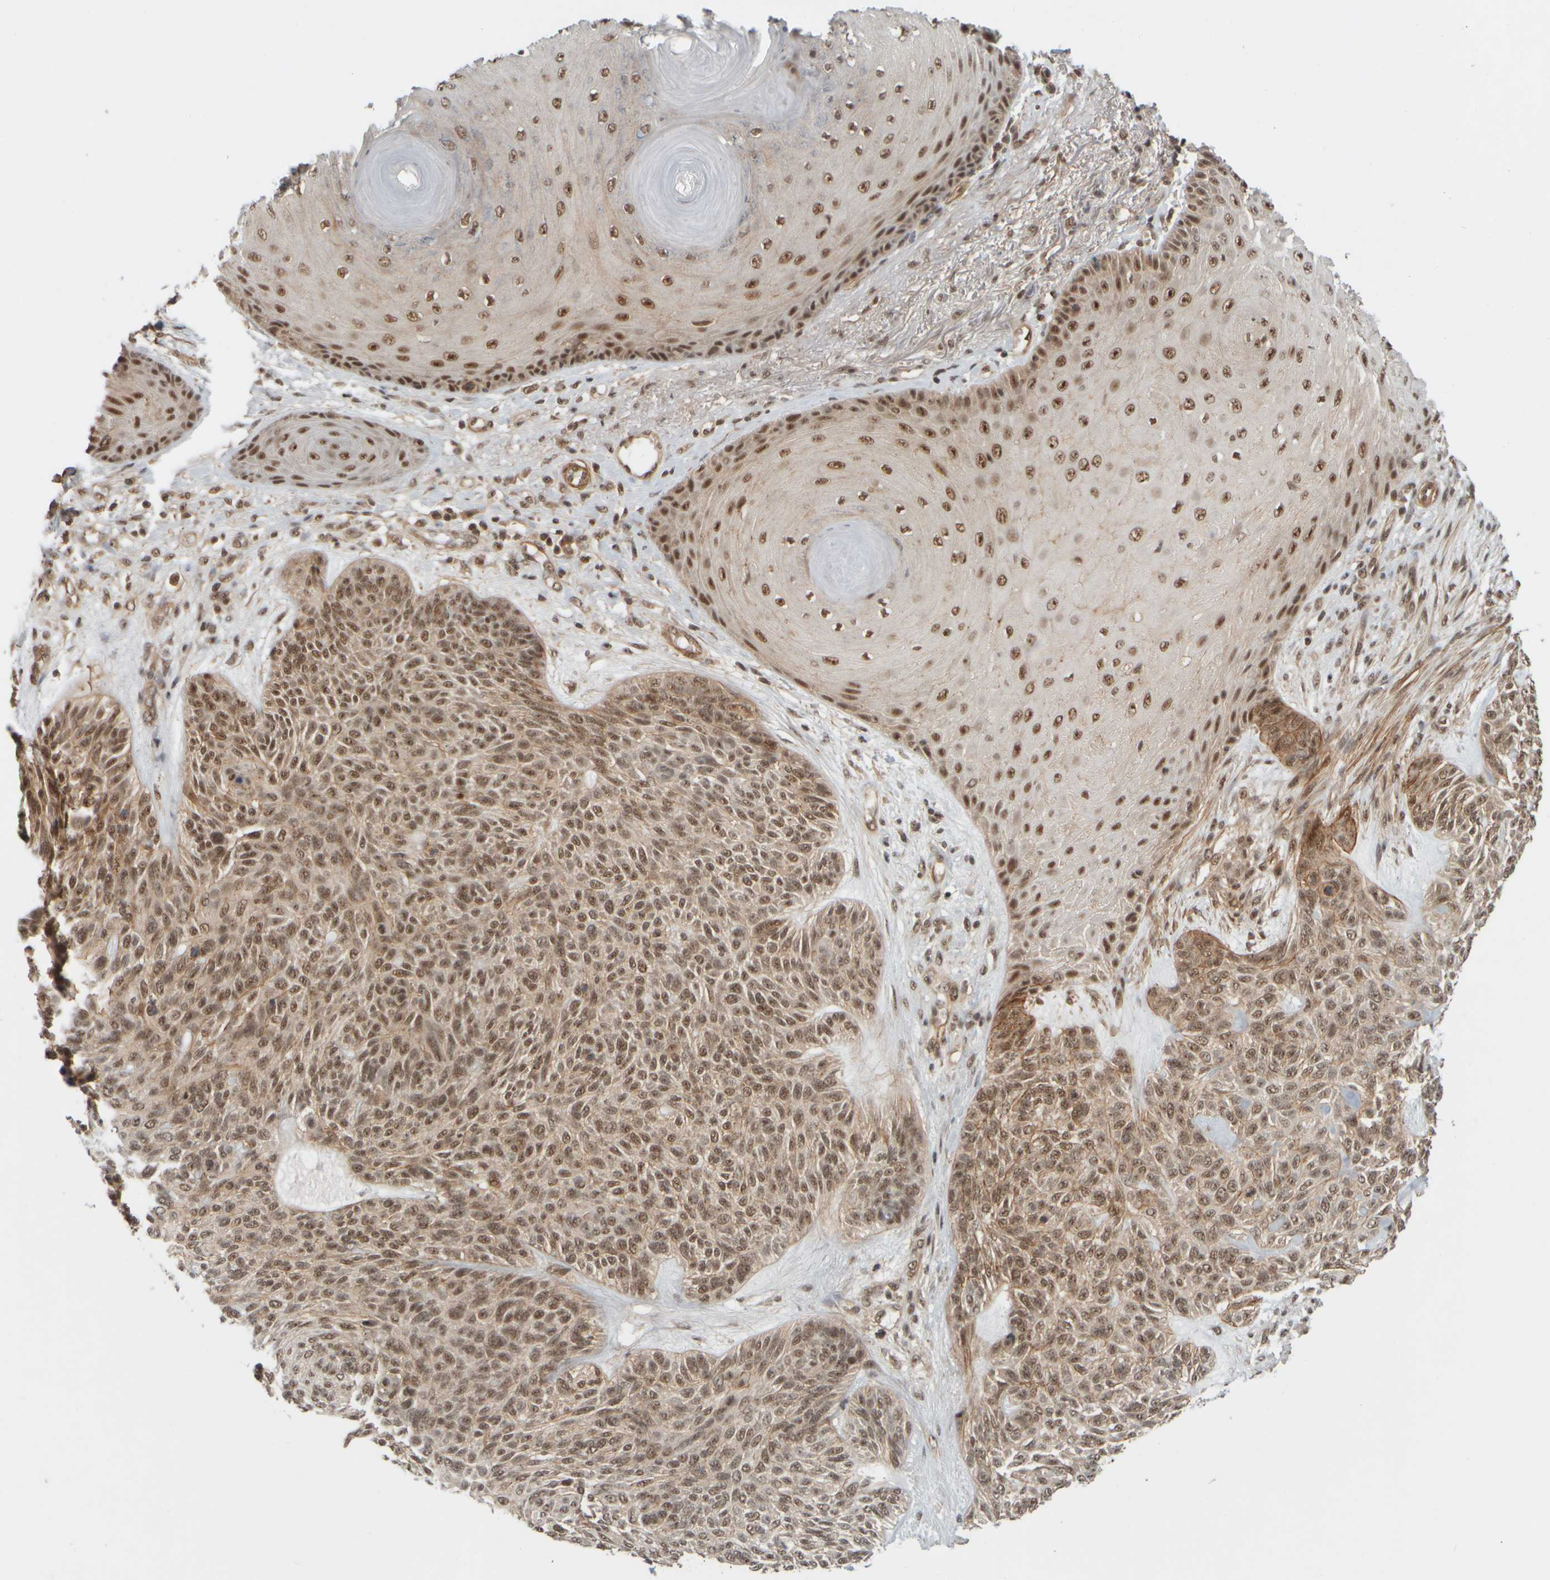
{"staining": {"intensity": "weak", "quantity": ">75%", "location": "nuclear"}, "tissue": "skin cancer", "cell_type": "Tumor cells", "image_type": "cancer", "snomed": [{"axis": "morphology", "description": "Basal cell carcinoma"}, {"axis": "topography", "description": "Skin"}], "caption": "About >75% of tumor cells in human skin cancer (basal cell carcinoma) show weak nuclear protein expression as visualized by brown immunohistochemical staining.", "gene": "SYNRG", "patient": {"sex": "male", "age": 55}}